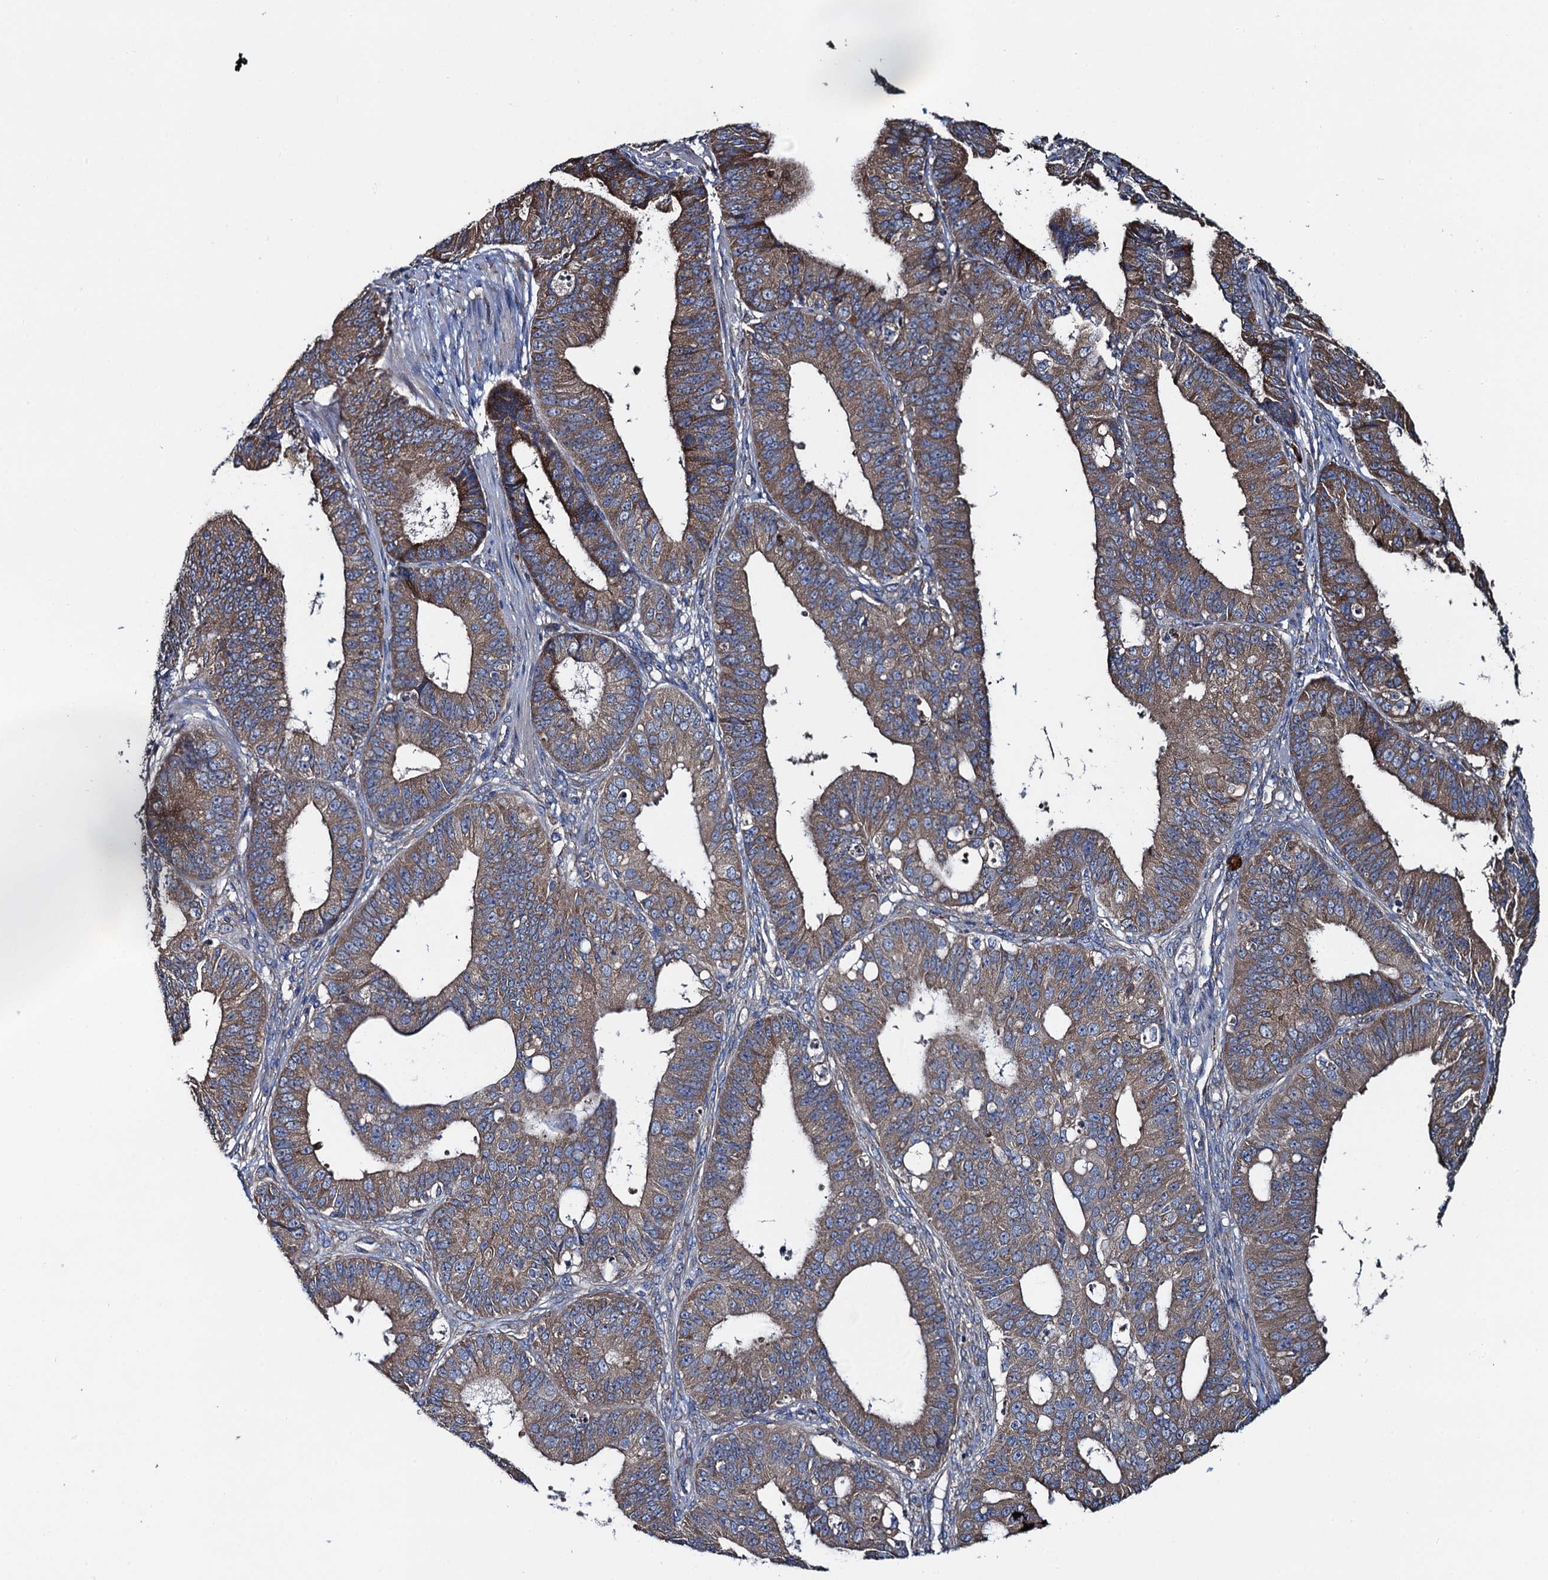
{"staining": {"intensity": "moderate", "quantity": ">75%", "location": "cytoplasmic/membranous"}, "tissue": "ovarian cancer", "cell_type": "Tumor cells", "image_type": "cancer", "snomed": [{"axis": "morphology", "description": "Carcinoma, endometroid"}, {"axis": "topography", "description": "Appendix"}, {"axis": "topography", "description": "Ovary"}], "caption": "Immunohistochemical staining of human ovarian cancer reveals medium levels of moderate cytoplasmic/membranous expression in about >75% of tumor cells.", "gene": "ADCY9", "patient": {"sex": "female", "age": 42}}